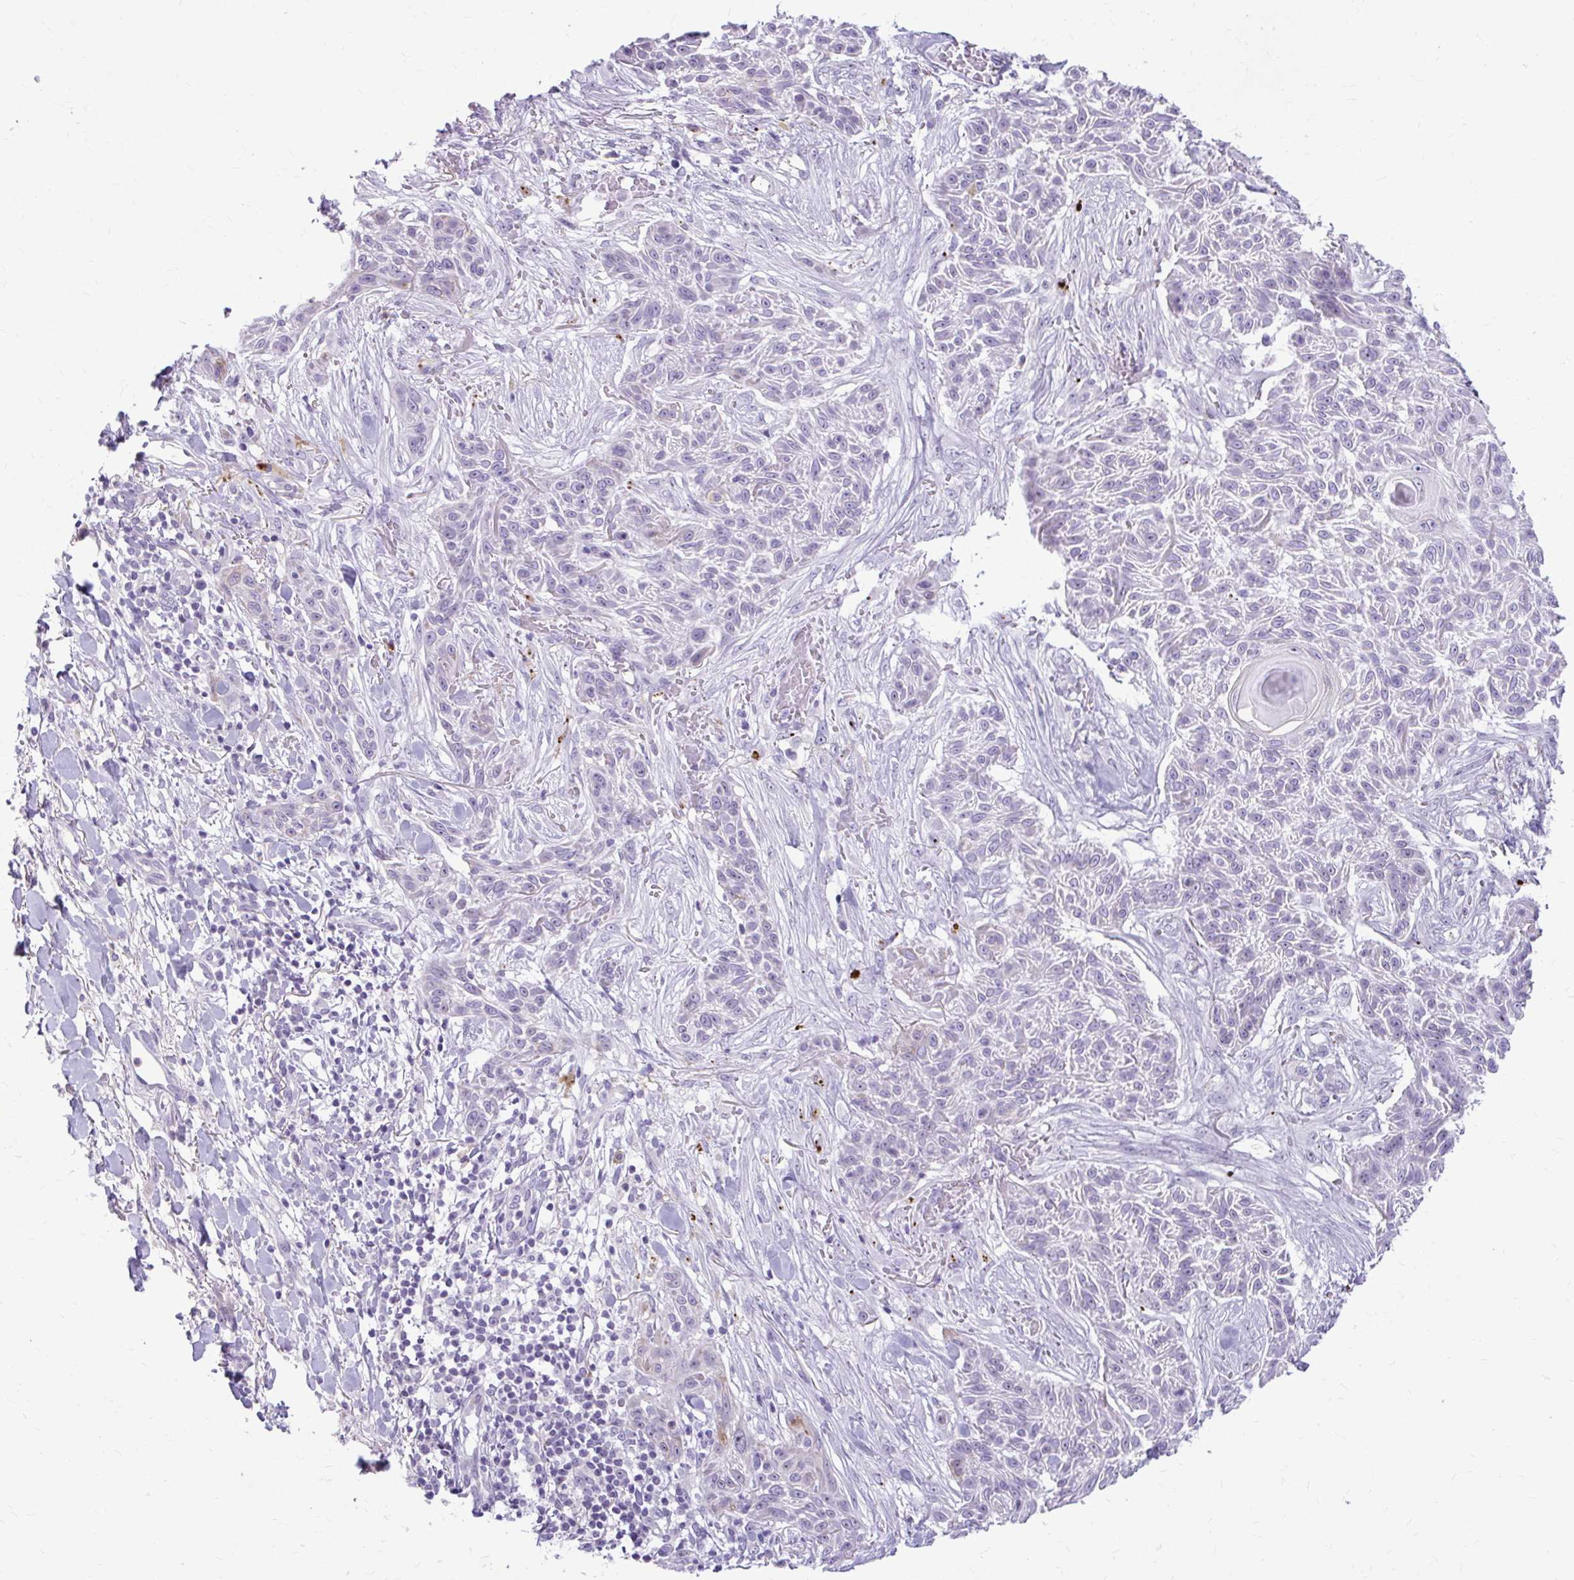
{"staining": {"intensity": "negative", "quantity": "none", "location": "none"}, "tissue": "skin cancer", "cell_type": "Tumor cells", "image_type": "cancer", "snomed": [{"axis": "morphology", "description": "Squamous cell carcinoma, NOS"}, {"axis": "topography", "description": "Skin"}], "caption": "Human skin cancer stained for a protein using immunohistochemistry (IHC) shows no staining in tumor cells.", "gene": "CHIA", "patient": {"sex": "male", "age": 86}}